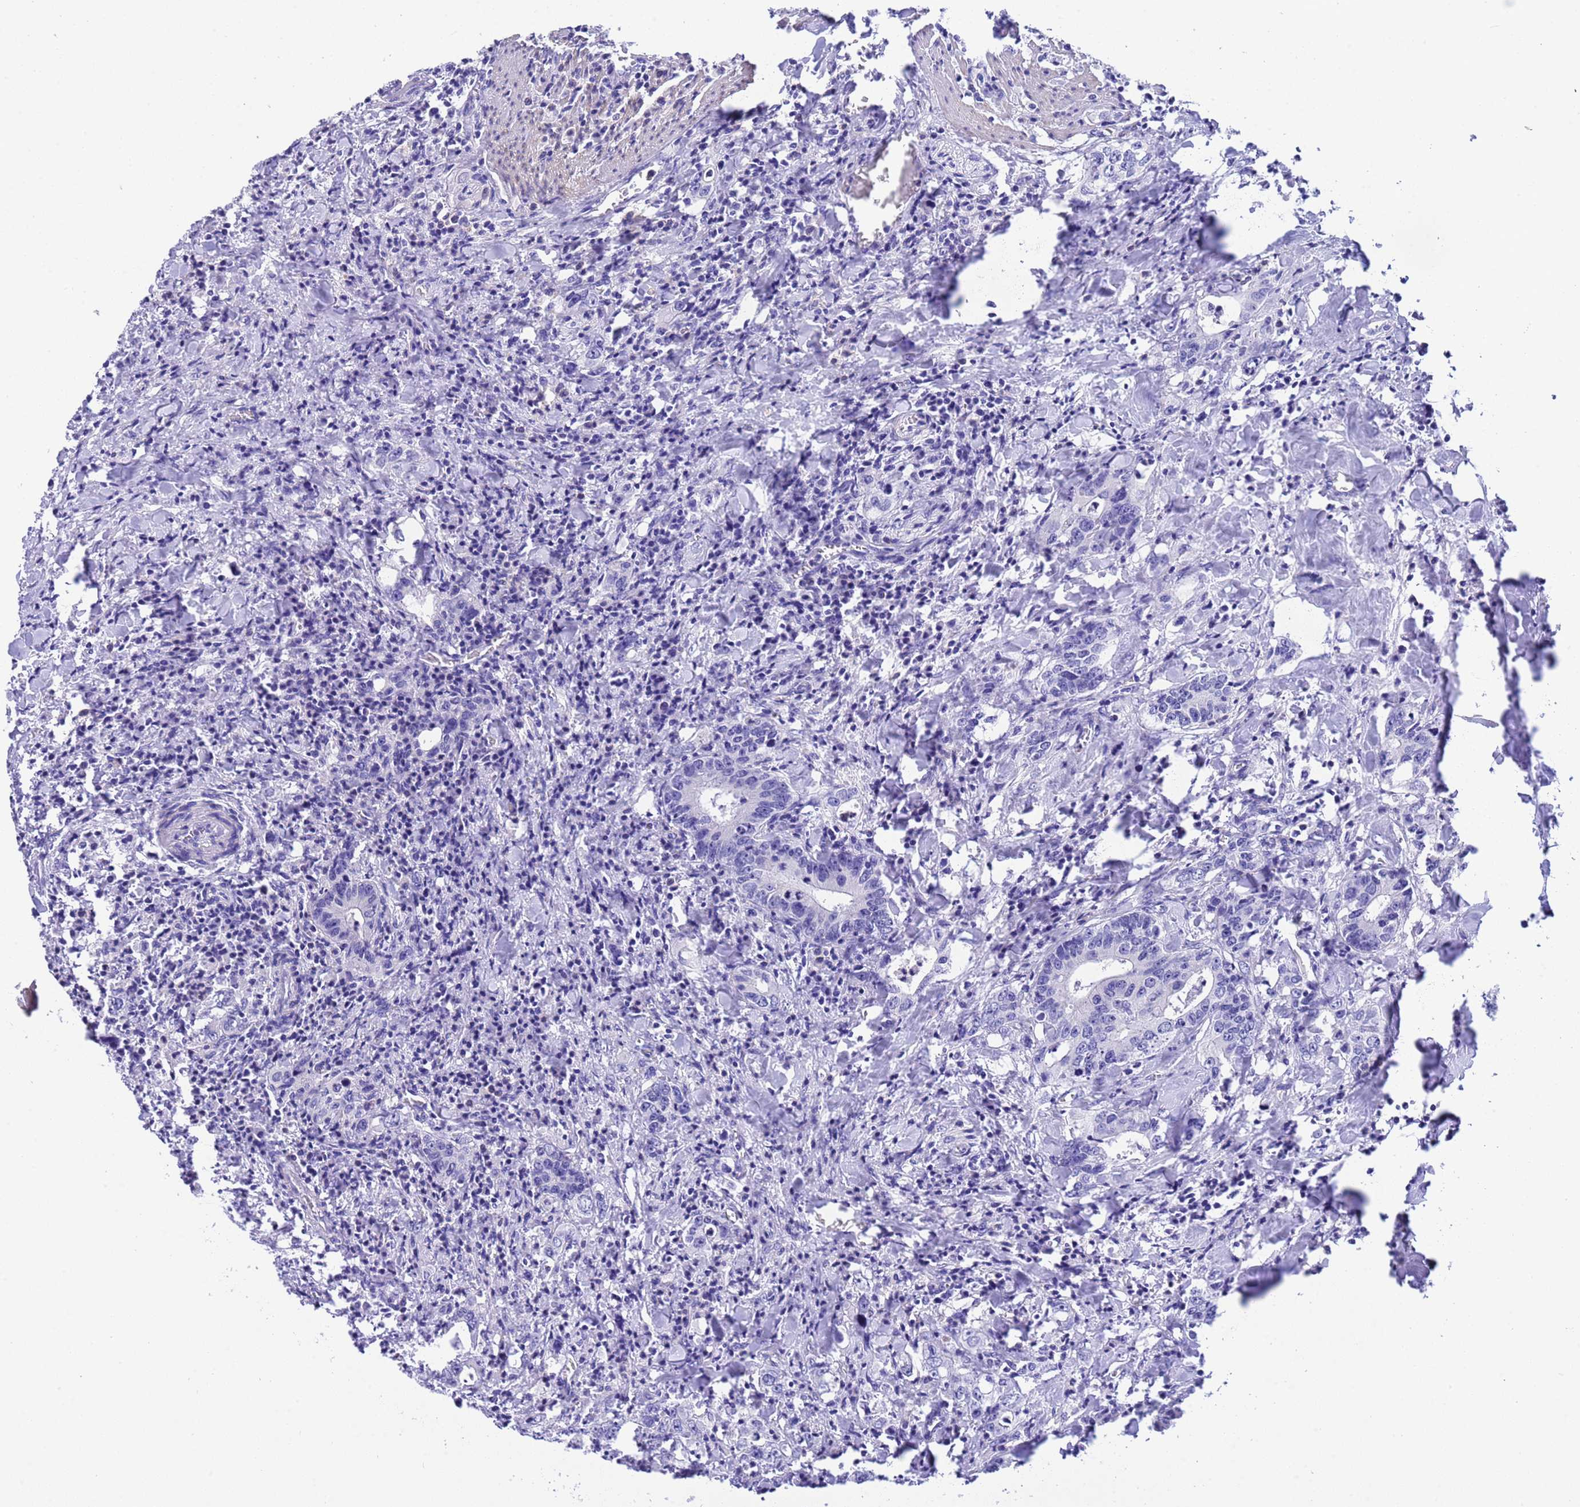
{"staining": {"intensity": "negative", "quantity": "none", "location": "none"}, "tissue": "colorectal cancer", "cell_type": "Tumor cells", "image_type": "cancer", "snomed": [{"axis": "morphology", "description": "Adenocarcinoma, NOS"}, {"axis": "topography", "description": "Colon"}], "caption": "Colorectal adenocarcinoma was stained to show a protein in brown. There is no significant positivity in tumor cells.", "gene": "USP38", "patient": {"sex": "female", "age": 75}}